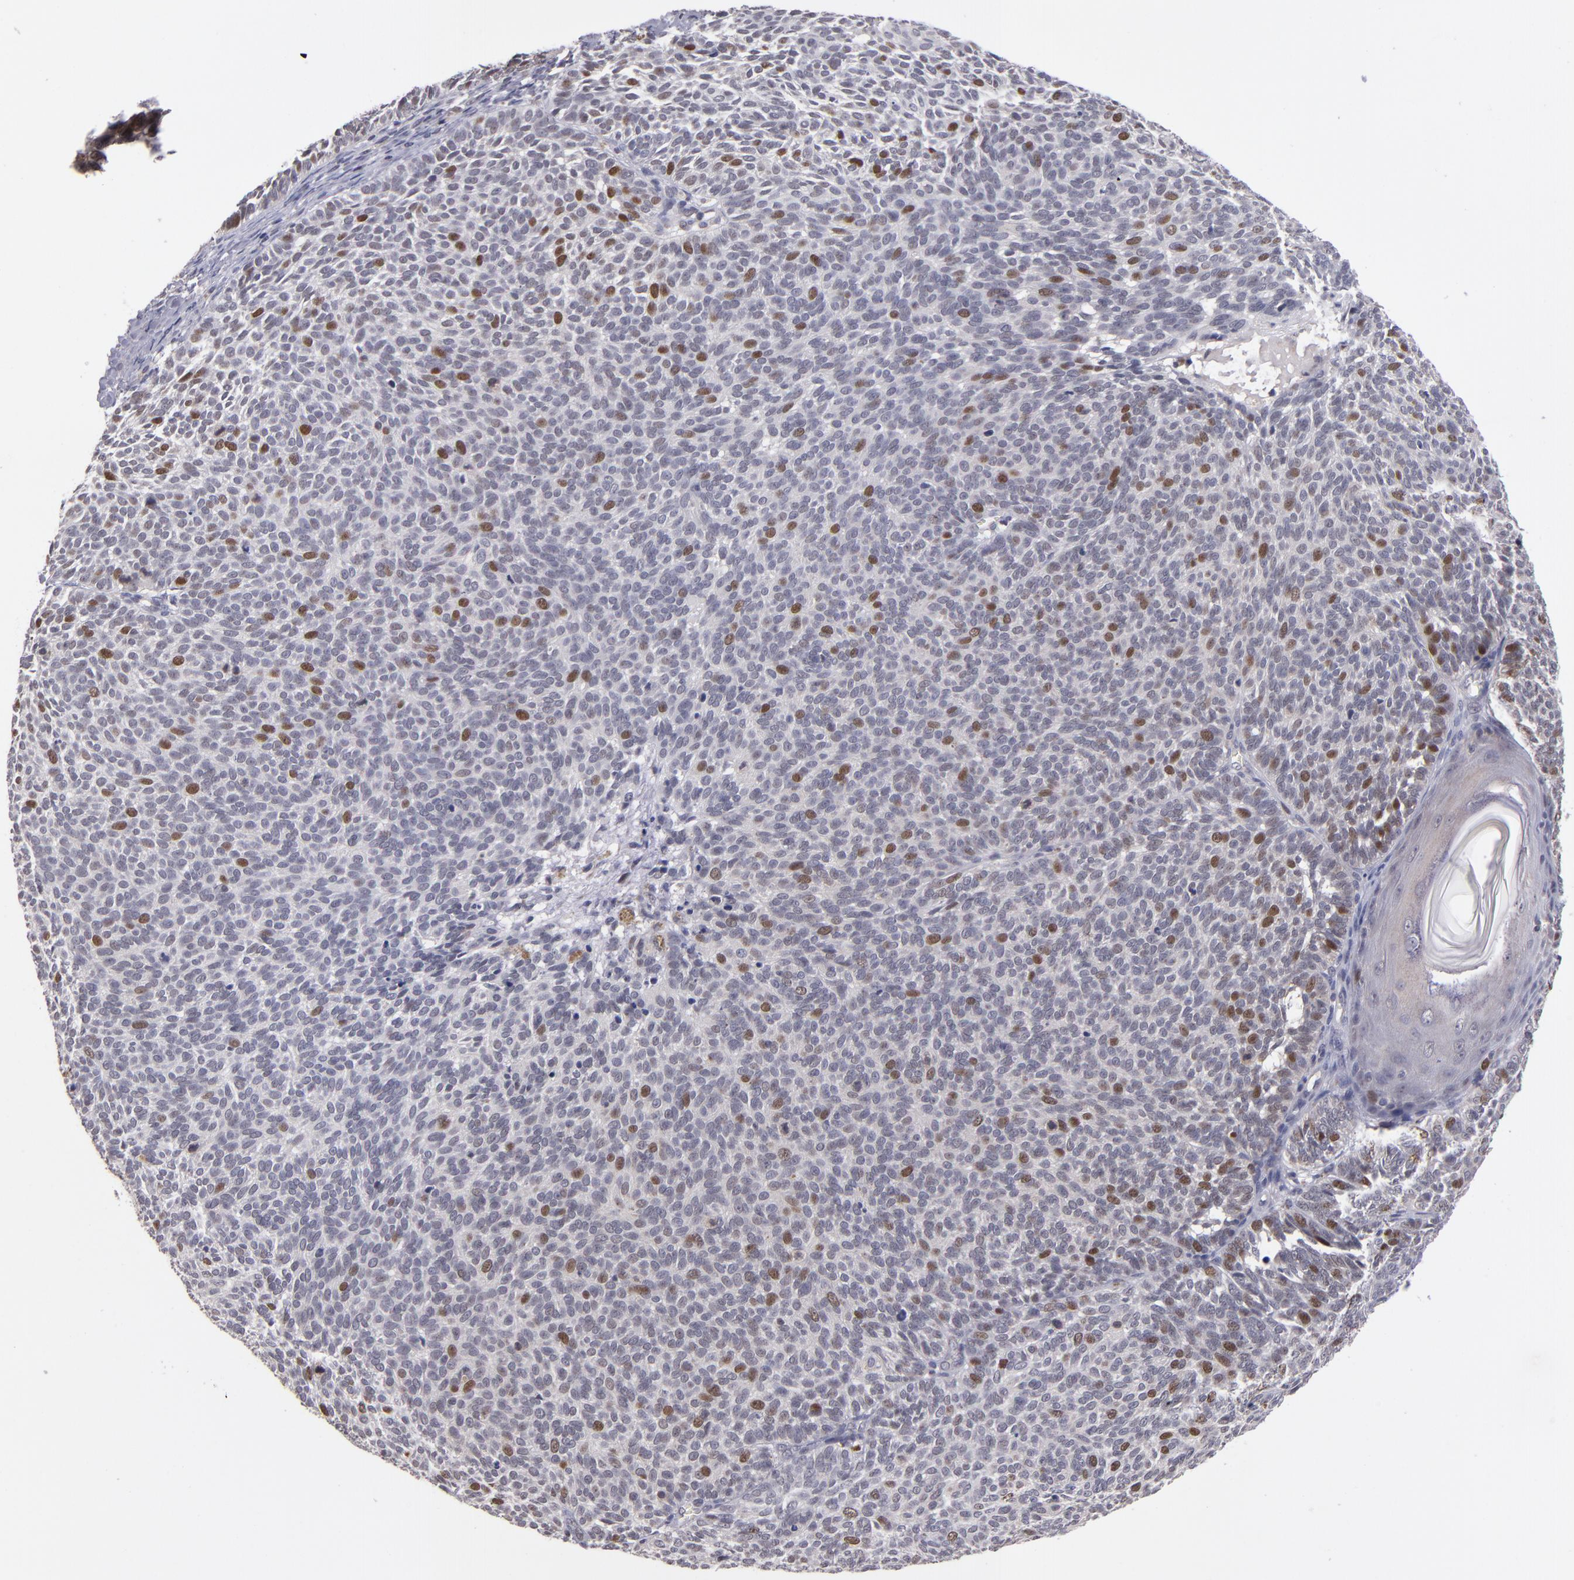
{"staining": {"intensity": "strong", "quantity": "25%-75%", "location": "nuclear"}, "tissue": "skin cancer", "cell_type": "Tumor cells", "image_type": "cancer", "snomed": [{"axis": "morphology", "description": "Basal cell carcinoma"}, {"axis": "topography", "description": "Skin"}], "caption": "Strong nuclear staining for a protein is present in about 25%-75% of tumor cells of skin cancer (basal cell carcinoma) using immunohistochemistry (IHC).", "gene": "CDC7", "patient": {"sex": "male", "age": 63}}